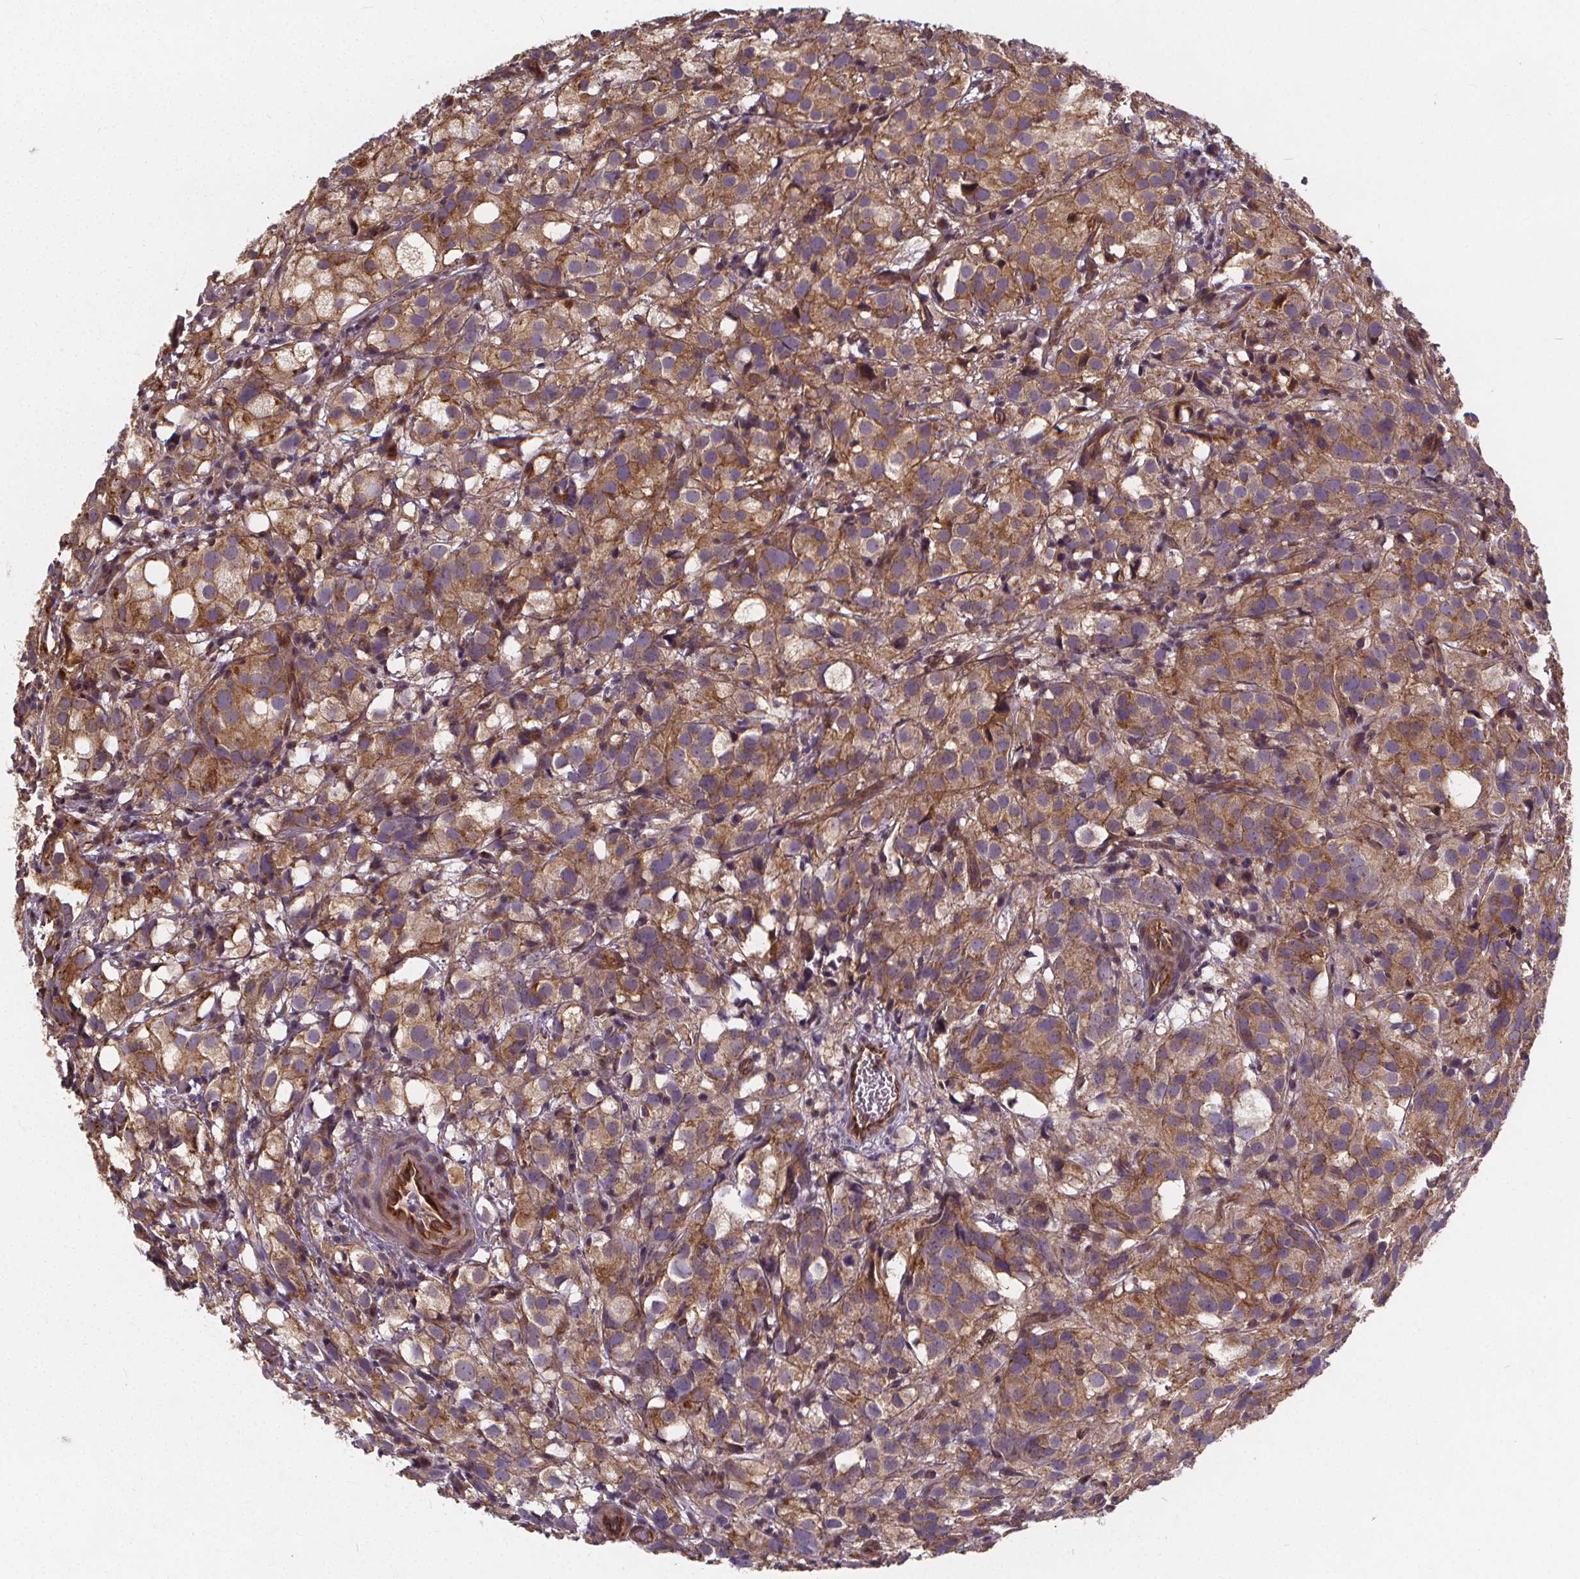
{"staining": {"intensity": "moderate", "quantity": ">75%", "location": "cytoplasmic/membranous"}, "tissue": "prostate cancer", "cell_type": "Tumor cells", "image_type": "cancer", "snomed": [{"axis": "morphology", "description": "Adenocarcinoma, High grade"}, {"axis": "topography", "description": "Prostate"}], "caption": "There is medium levels of moderate cytoplasmic/membranous expression in tumor cells of high-grade adenocarcinoma (prostate), as demonstrated by immunohistochemical staining (brown color).", "gene": "CLINT1", "patient": {"sex": "male", "age": 86}}